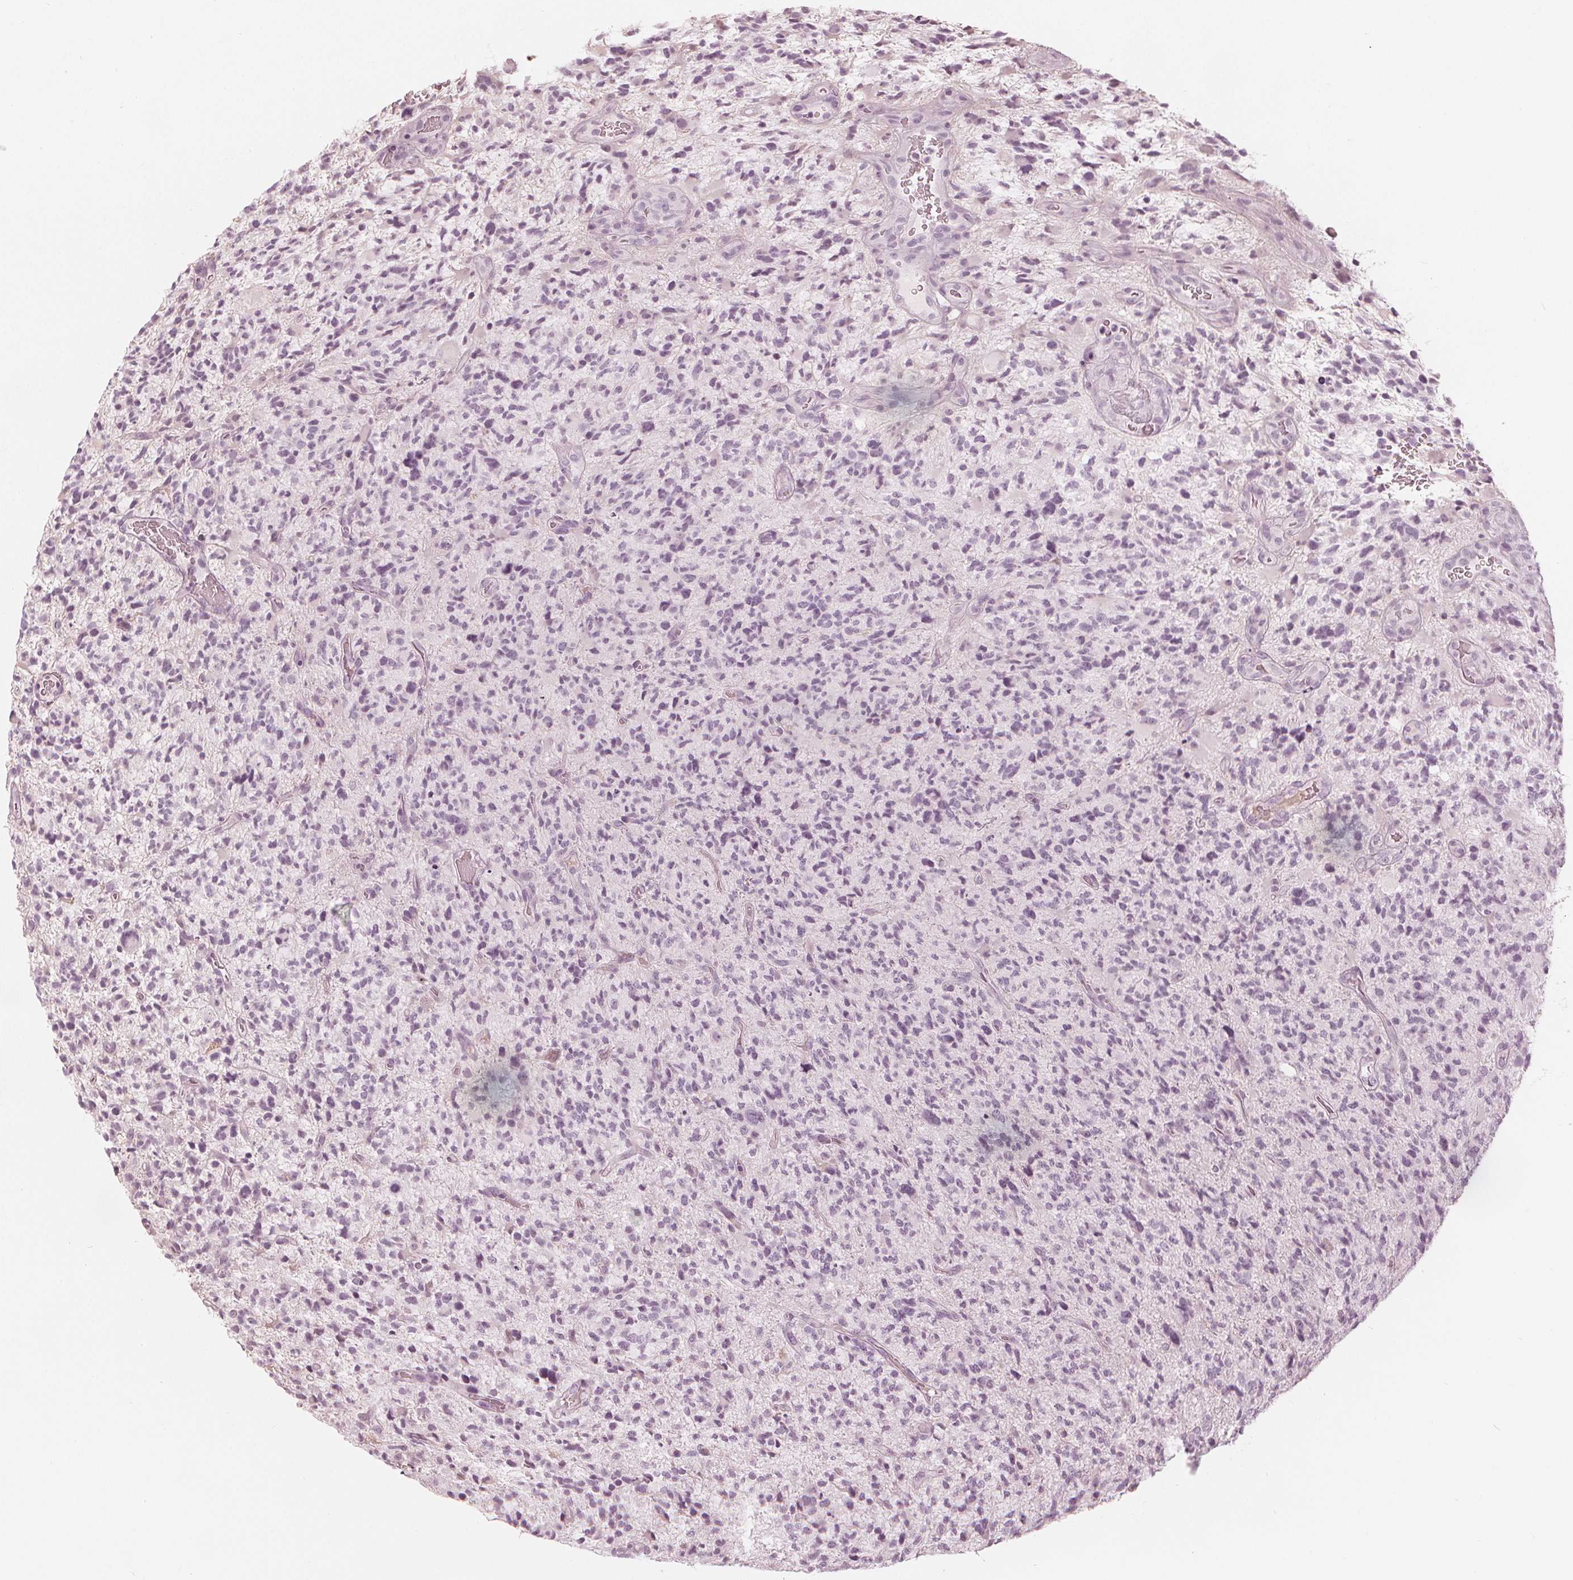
{"staining": {"intensity": "negative", "quantity": "none", "location": "none"}, "tissue": "glioma", "cell_type": "Tumor cells", "image_type": "cancer", "snomed": [{"axis": "morphology", "description": "Glioma, malignant, High grade"}, {"axis": "topography", "description": "Brain"}], "caption": "High power microscopy micrograph of an immunohistochemistry histopathology image of glioma, revealing no significant staining in tumor cells.", "gene": "PAEP", "patient": {"sex": "female", "age": 71}}